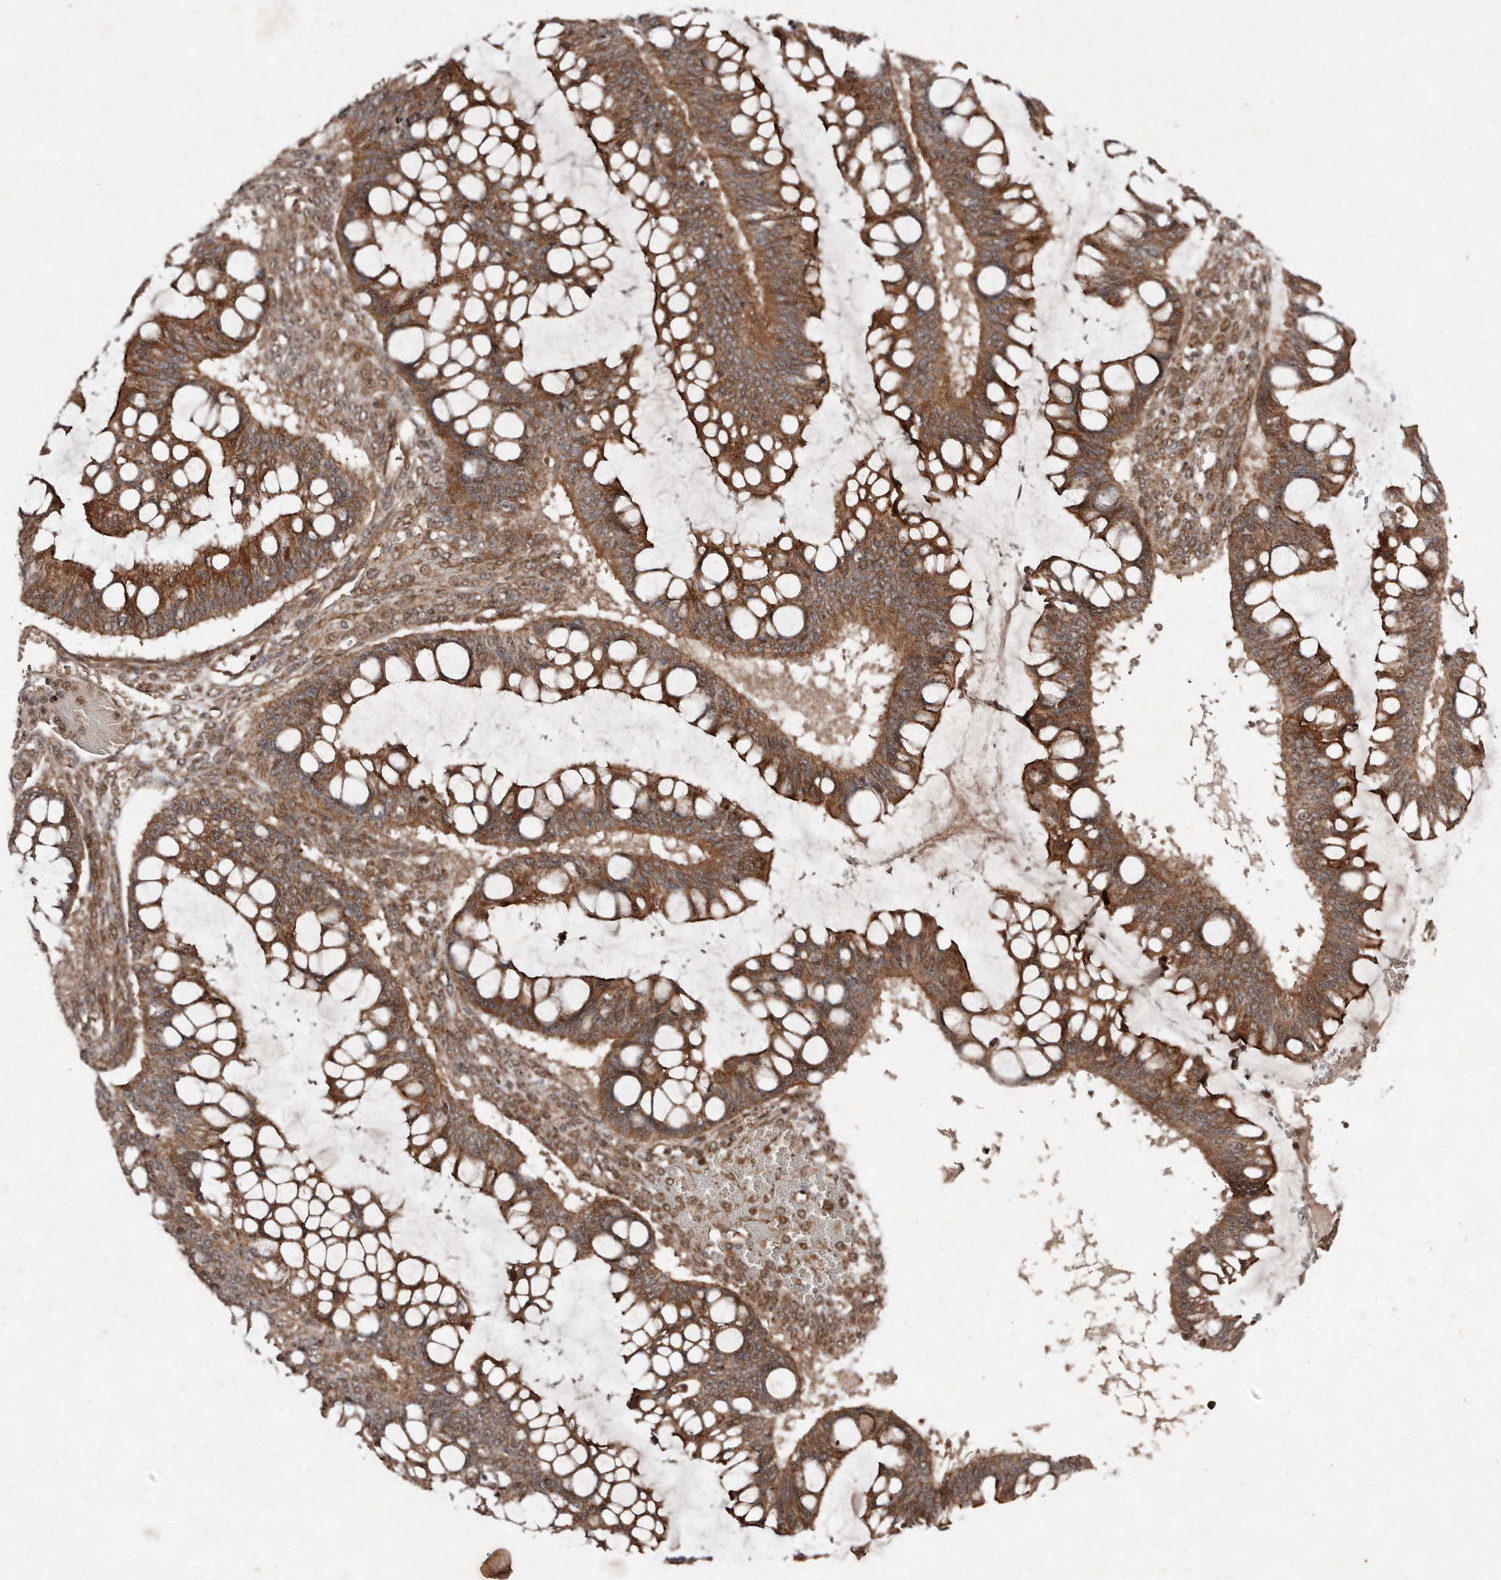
{"staining": {"intensity": "strong", "quantity": ">75%", "location": "cytoplasmic/membranous"}, "tissue": "ovarian cancer", "cell_type": "Tumor cells", "image_type": "cancer", "snomed": [{"axis": "morphology", "description": "Cystadenocarcinoma, mucinous, NOS"}, {"axis": "topography", "description": "Ovary"}], "caption": "Immunohistochemistry (IHC) image of ovarian cancer stained for a protein (brown), which reveals high levels of strong cytoplasmic/membranous expression in about >75% of tumor cells.", "gene": "DIP2C", "patient": {"sex": "female", "age": 73}}